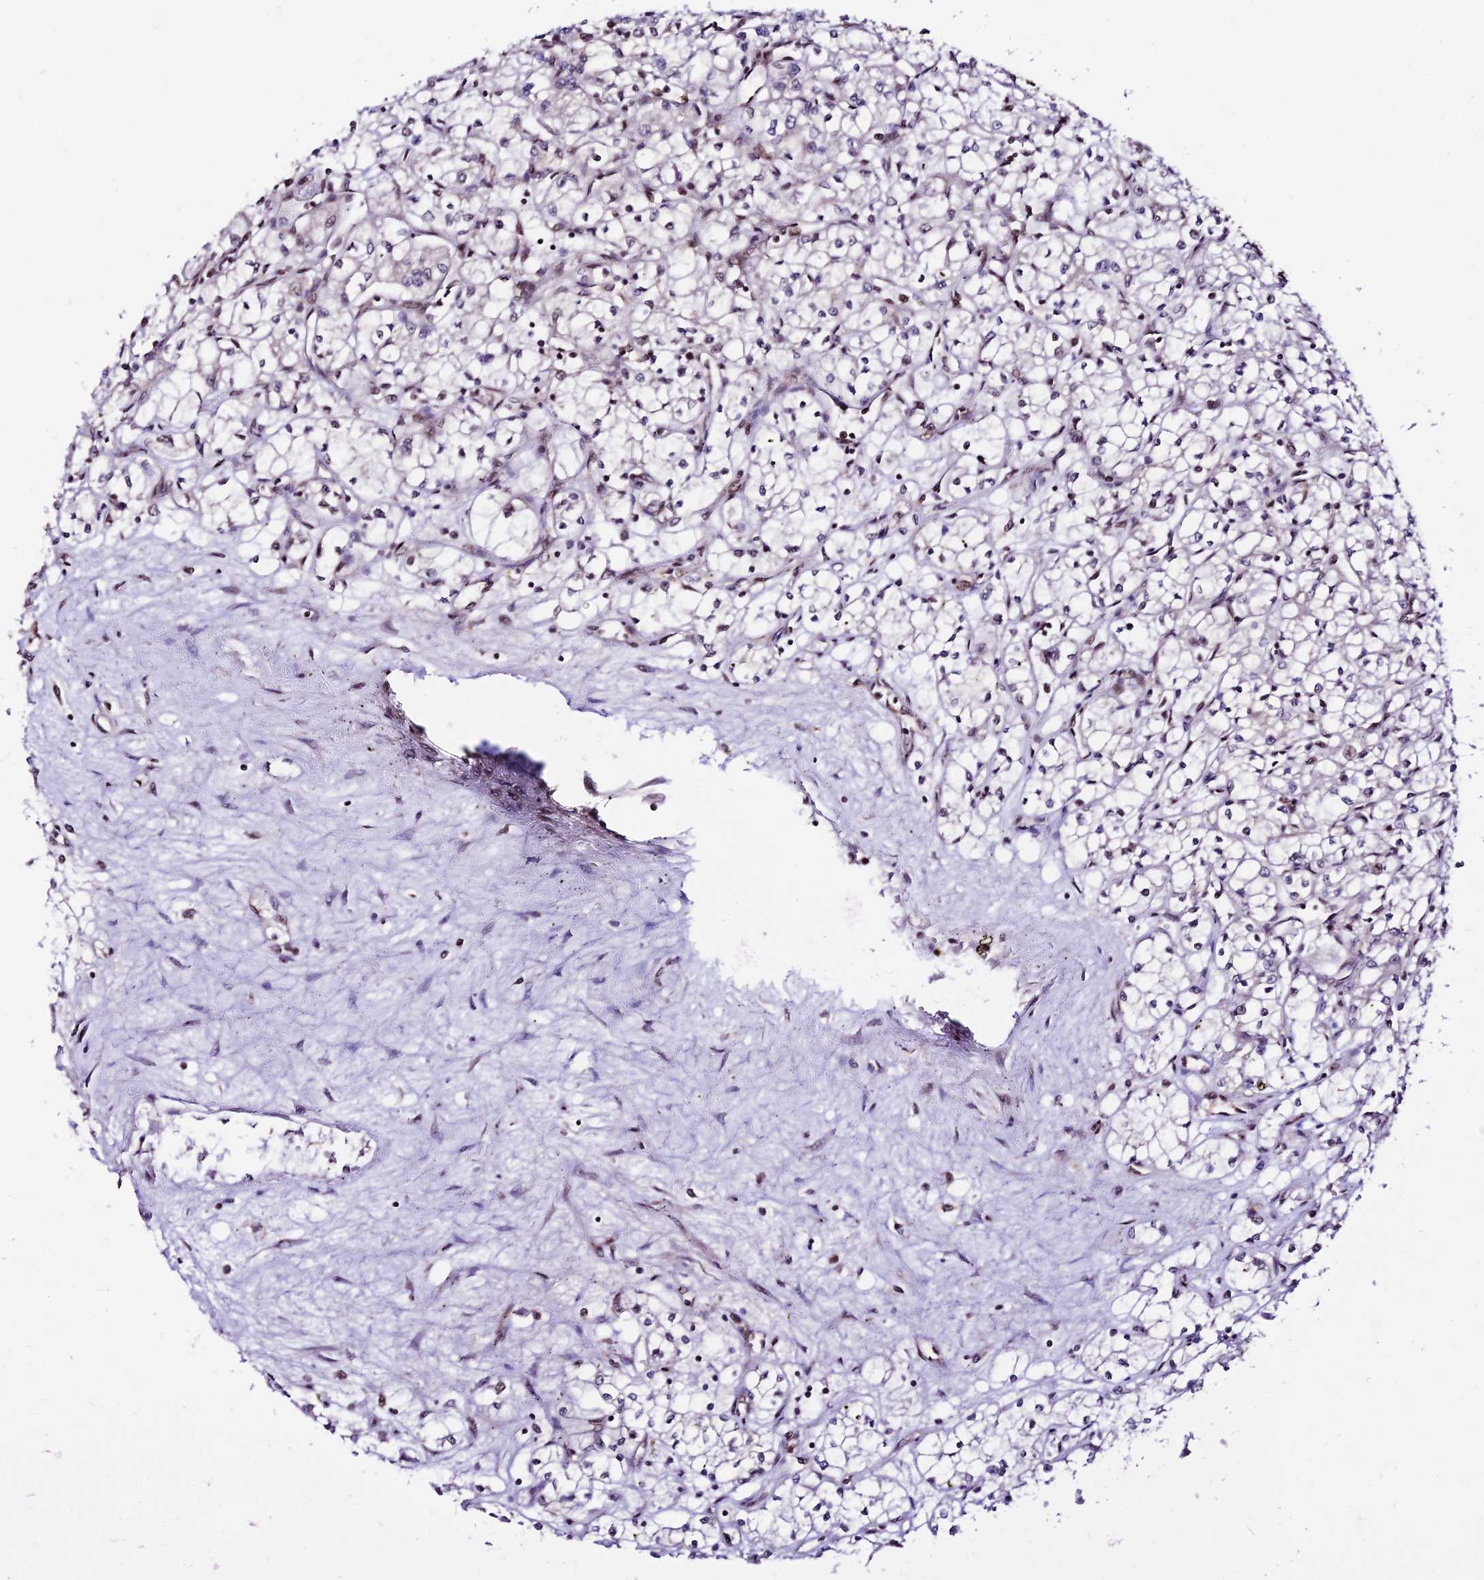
{"staining": {"intensity": "negative", "quantity": "none", "location": "none"}, "tissue": "renal cancer", "cell_type": "Tumor cells", "image_type": "cancer", "snomed": [{"axis": "morphology", "description": "Adenocarcinoma, NOS"}, {"axis": "topography", "description": "Kidney"}], "caption": "Tumor cells show no significant protein positivity in renal cancer (adenocarcinoma). Brightfield microscopy of IHC stained with DAB (brown) and hematoxylin (blue), captured at high magnification.", "gene": "RBM42", "patient": {"sex": "male", "age": 59}}